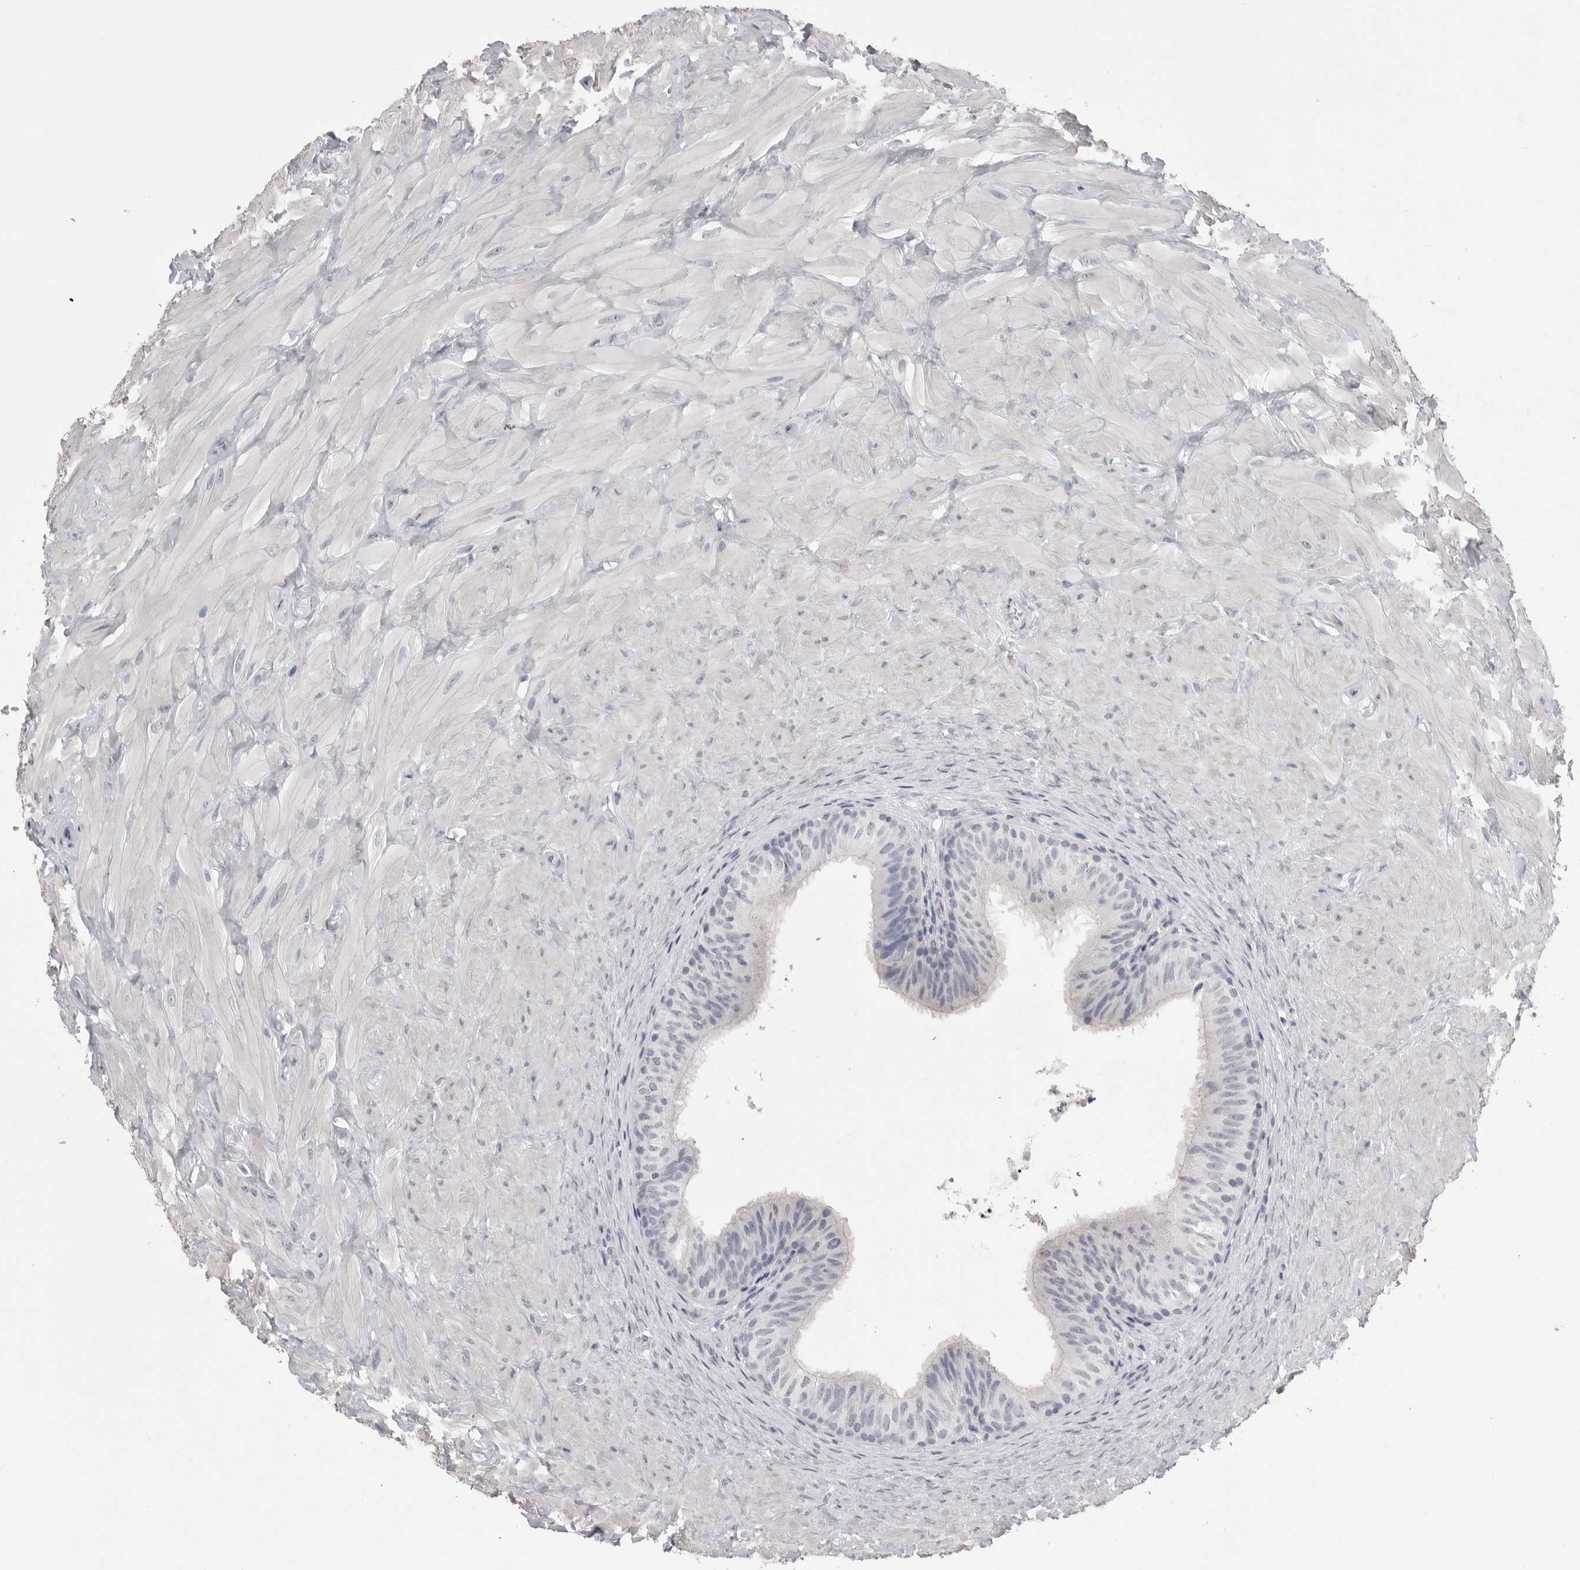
{"staining": {"intensity": "negative", "quantity": "none", "location": "none"}, "tissue": "epididymis", "cell_type": "Glandular cells", "image_type": "normal", "snomed": [{"axis": "morphology", "description": "Normal tissue, NOS"}, {"axis": "topography", "description": "Soft tissue"}, {"axis": "topography", "description": "Epididymis"}], "caption": "High power microscopy image of an IHC image of normal epididymis, revealing no significant expression in glandular cells. (Brightfield microscopy of DAB (3,3'-diaminobenzidine) immunohistochemistry at high magnification).", "gene": "ICAM5", "patient": {"sex": "male", "age": 26}}